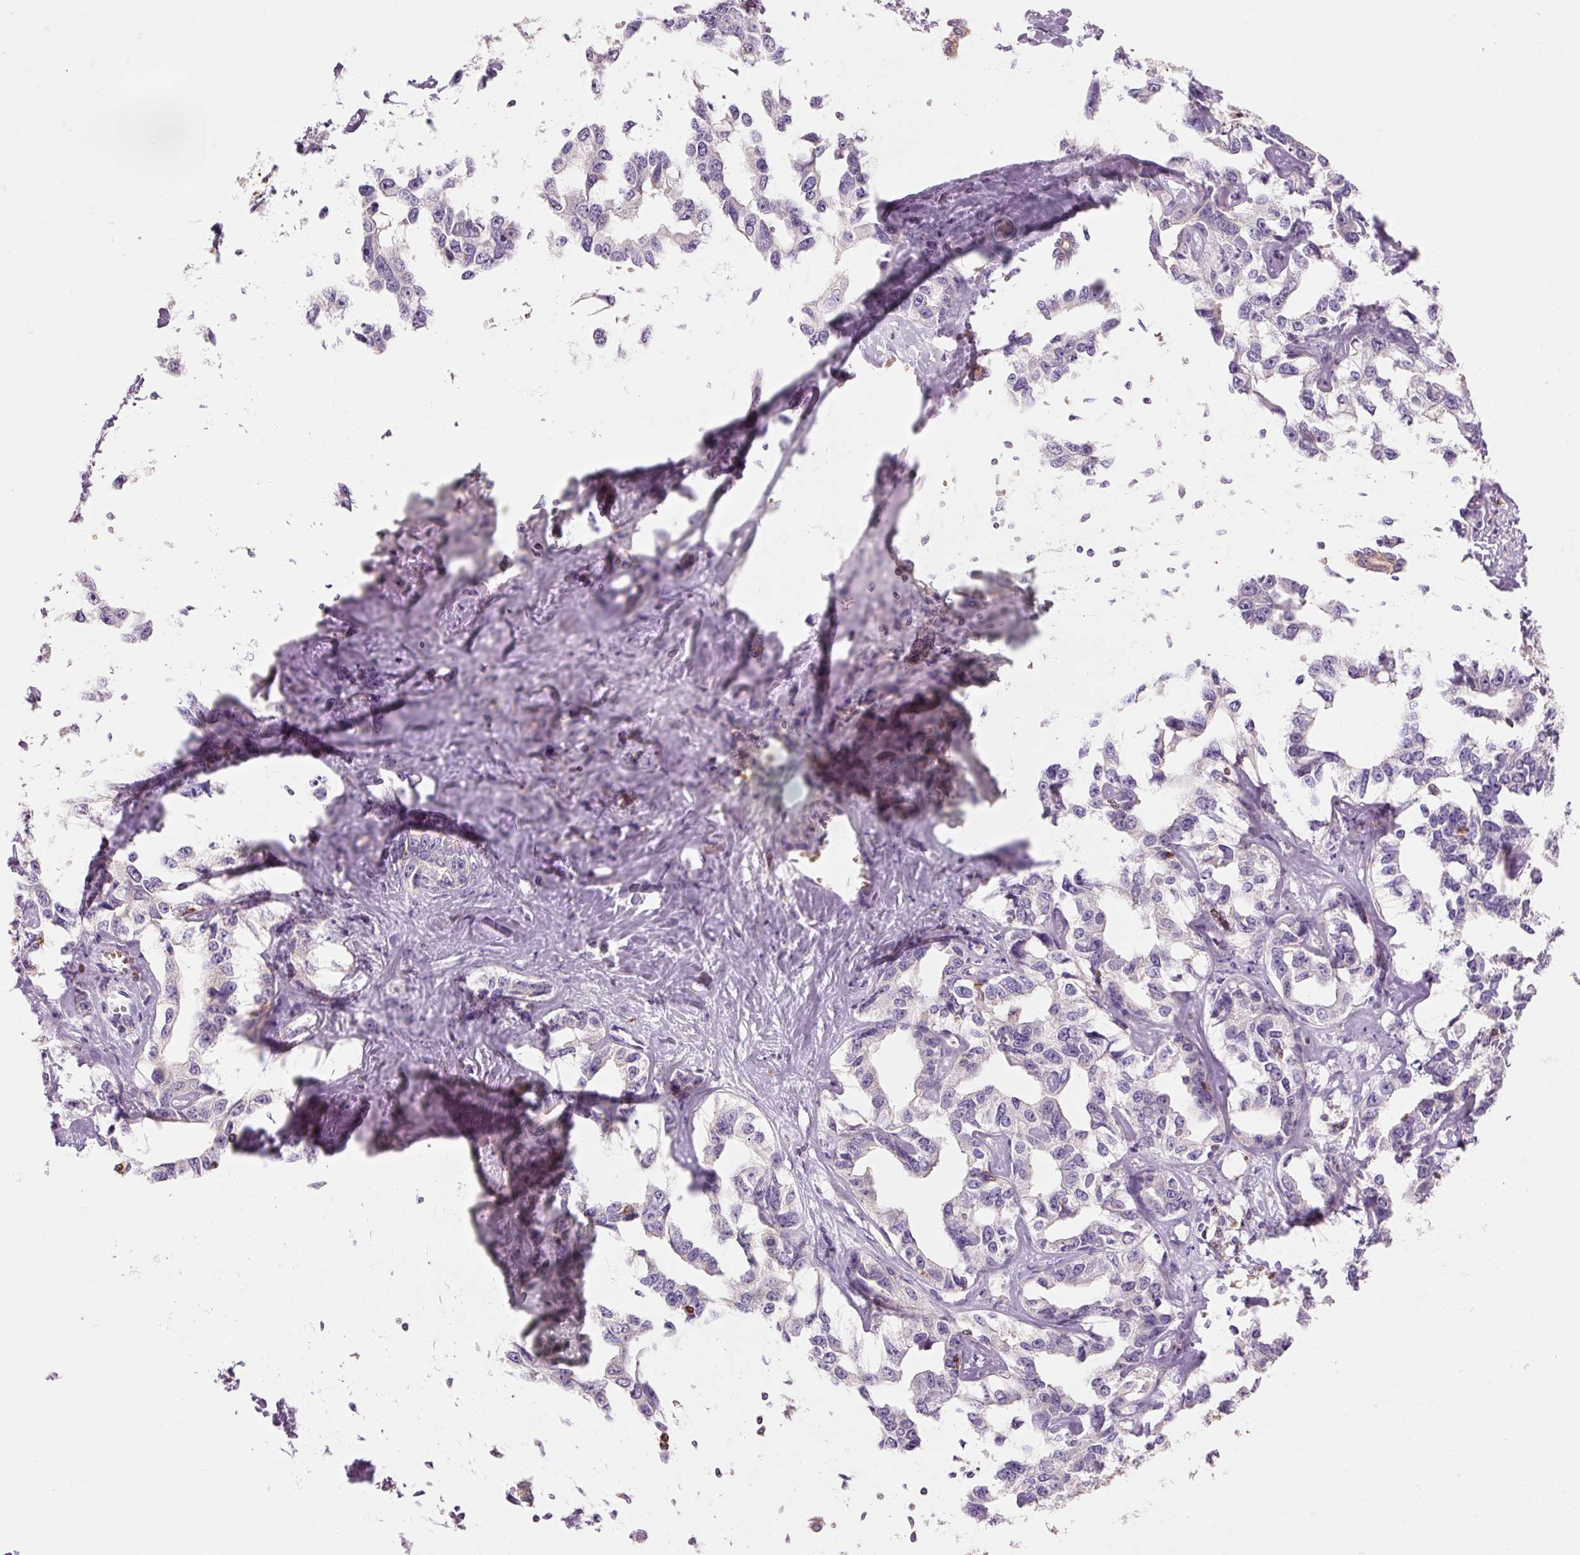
{"staining": {"intensity": "negative", "quantity": "none", "location": "none"}, "tissue": "liver cancer", "cell_type": "Tumor cells", "image_type": "cancer", "snomed": [{"axis": "morphology", "description": "Cholangiocarcinoma"}, {"axis": "topography", "description": "Liver"}], "caption": "The histopathology image reveals no staining of tumor cells in cholangiocarcinoma (liver).", "gene": "OR8K1", "patient": {"sex": "male", "age": 59}}